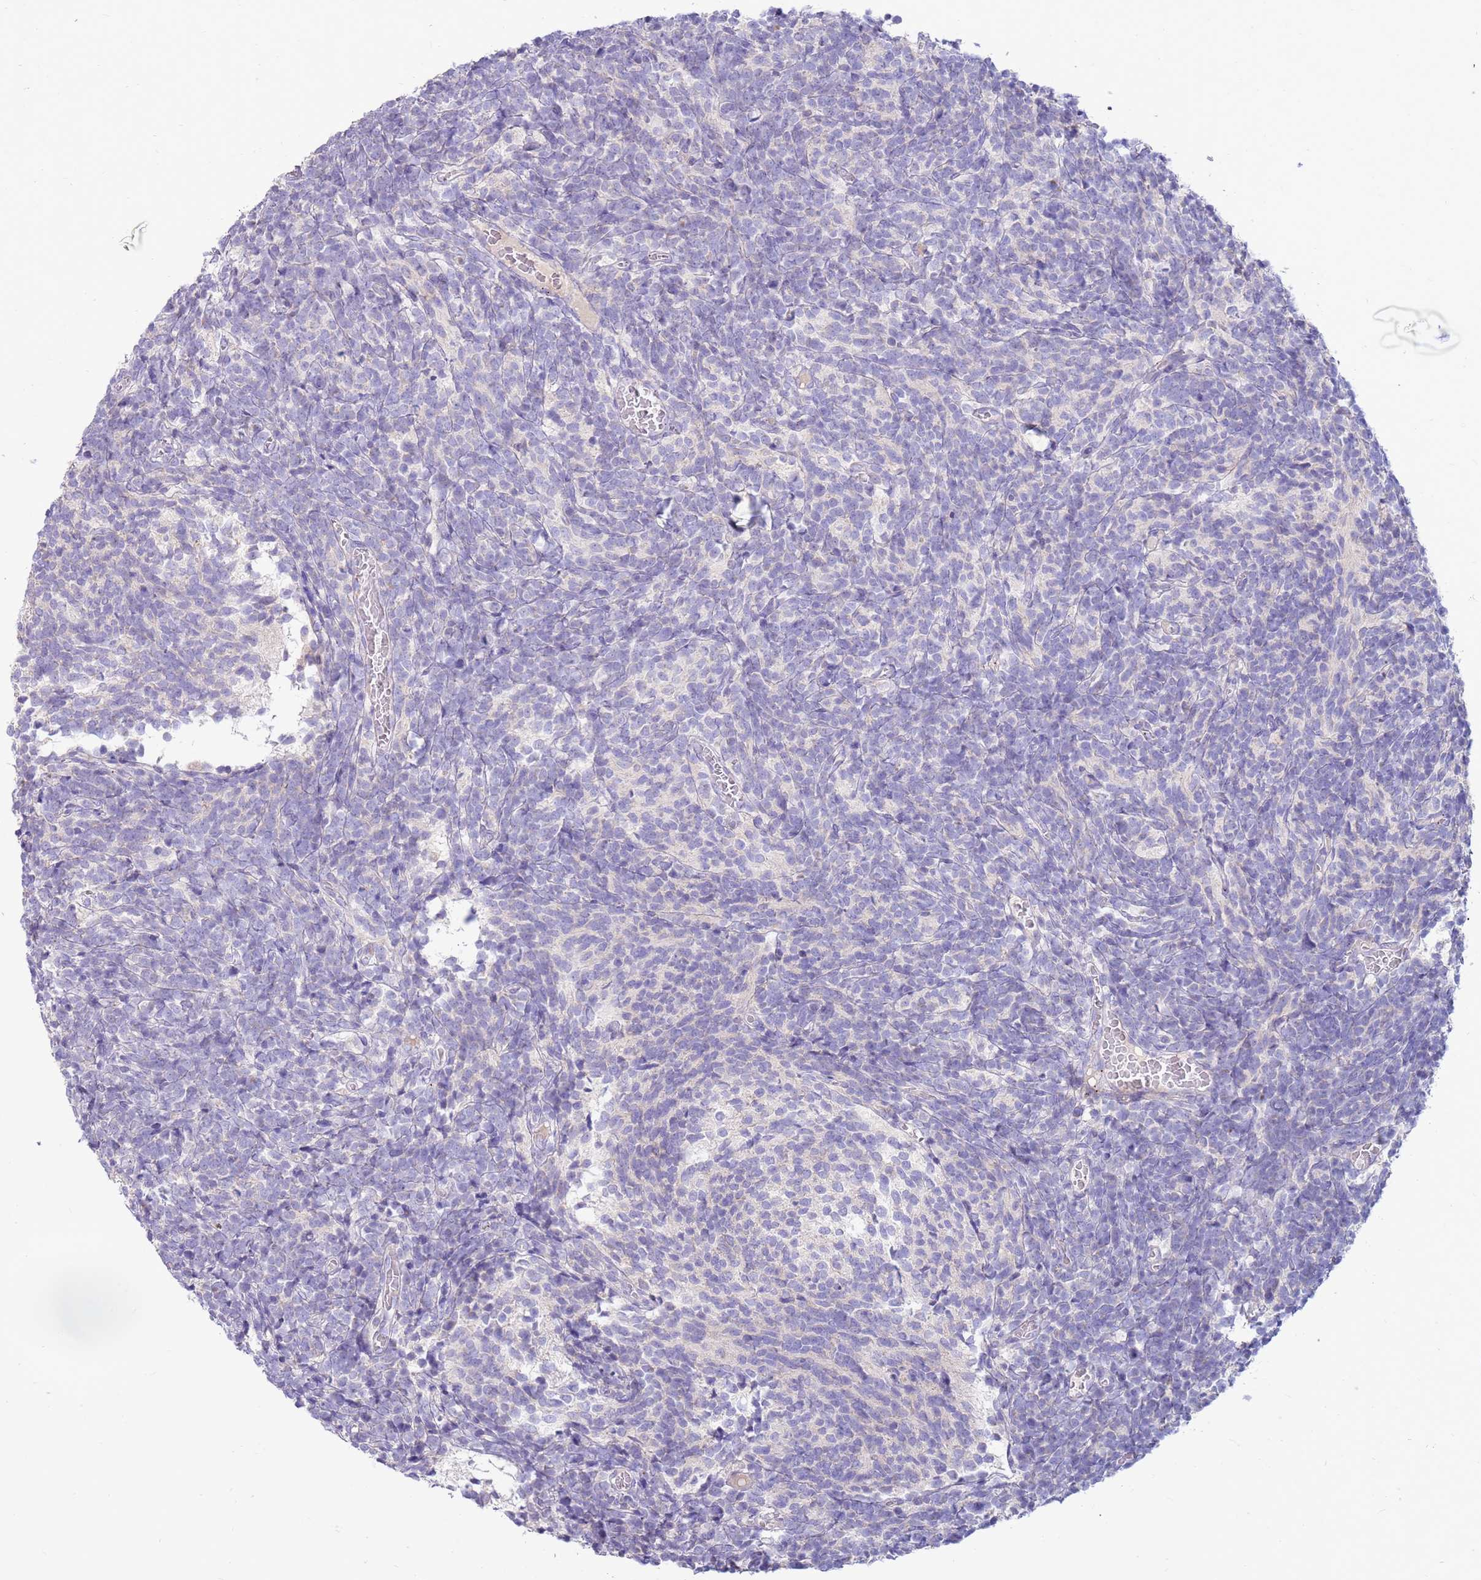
{"staining": {"intensity": "negative", "quantity": "none", "location": "none"}, "tissue": "glioma", "cell_type": "Tumor cells", "image_type": "cancer", "snomed": [{"axis": "morphology", "description": "Glioma, malignant, Low grade"}, {"axis": "topography", "description": "Brain"}], "caption": "DAB (3,3'-diaminobenzidine) immunohistochemical staining of glioma shows no significant staining in tumor cells.", "gene": "SLC44A4", "patient": {"sex": "female", "age": 1}}